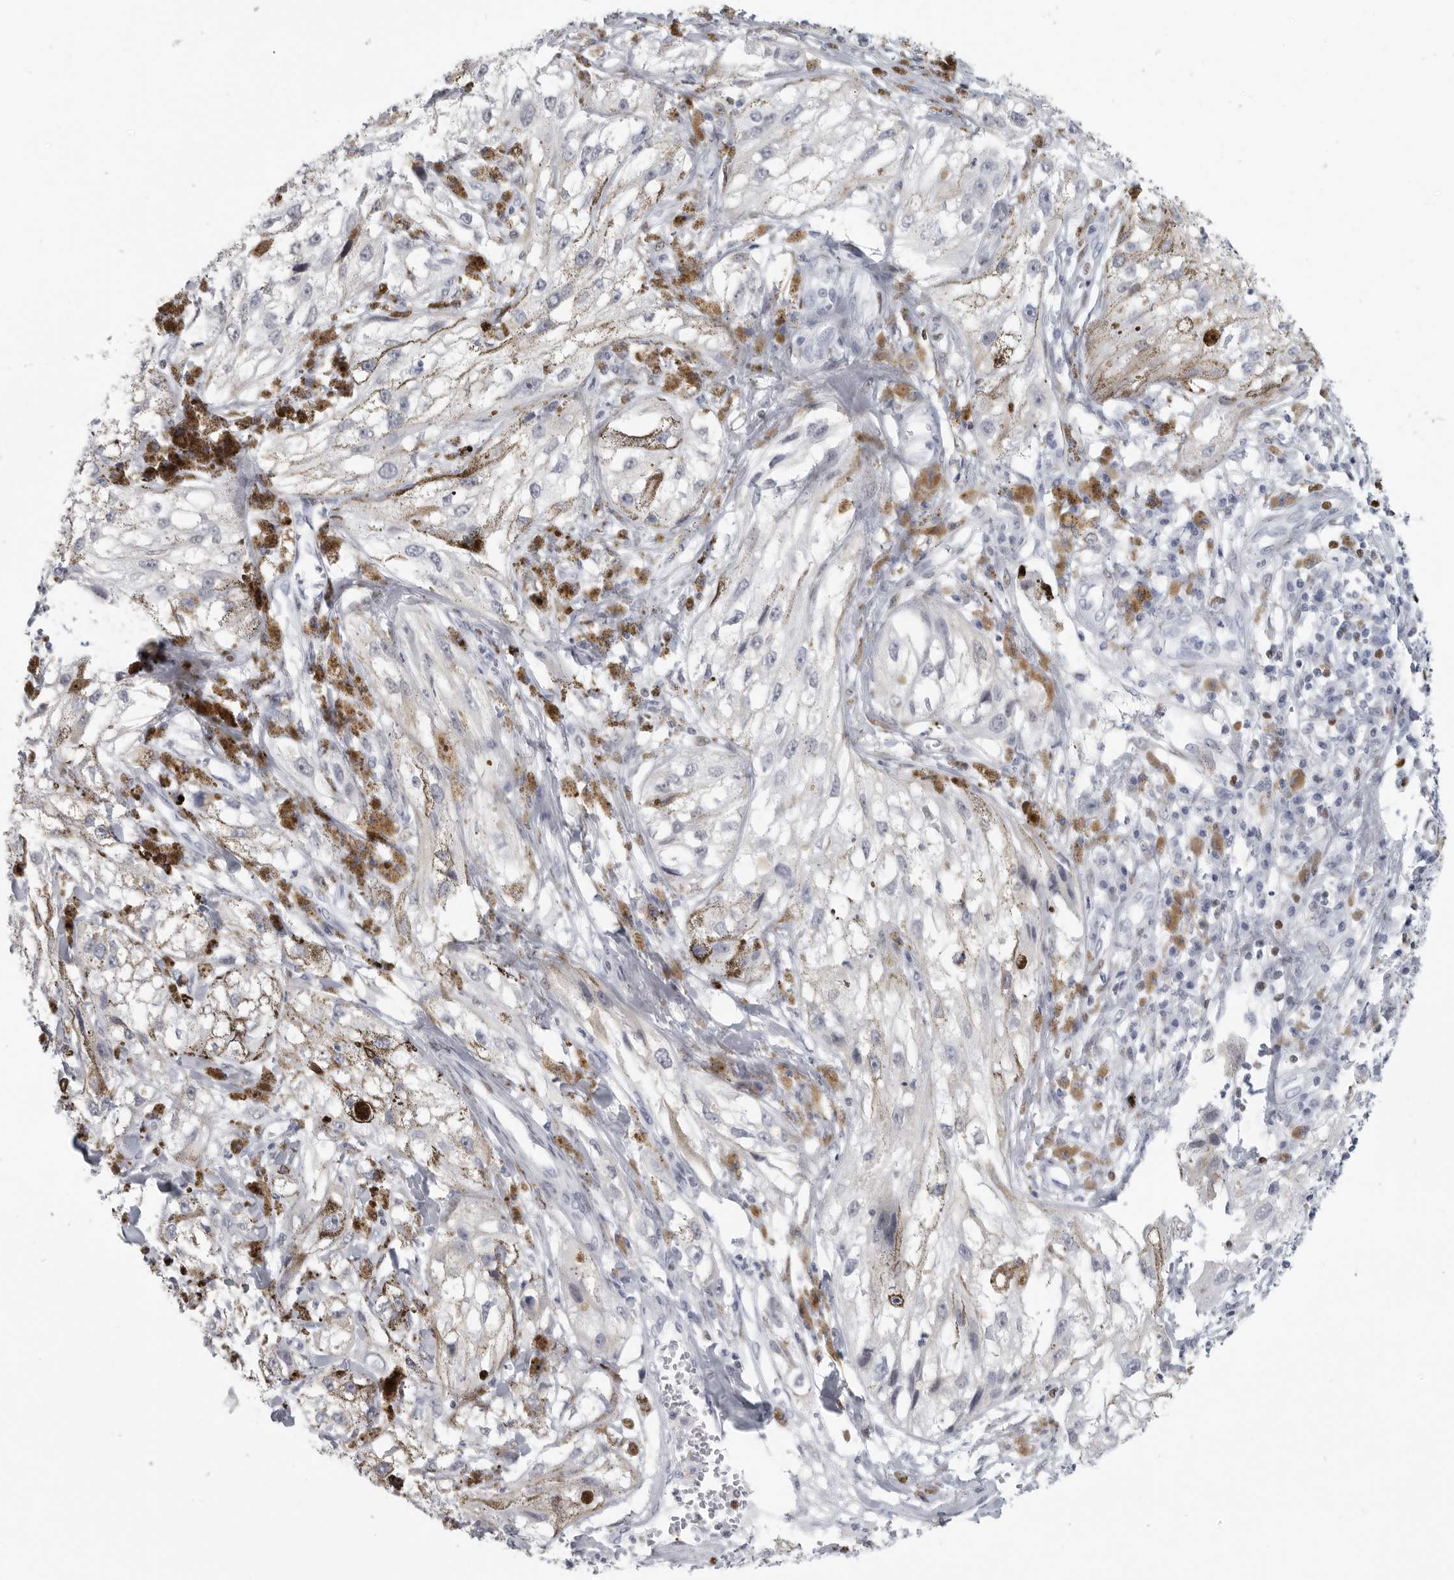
{"staining": {"intensity": "negative", "quantity": "none", "location": "none"}, "tissue": "melanoma", "cell_type": "Tumor cells", "image_type": "cancer", "snomed": [{"axis": "morphology", "description": "Malignant melanoma, NOS"}, {"axis": "topography", "description": "Skin"}], "caption": "Immunohistochemical staining of malignant melanoma demonstrates no significant expression in tumor cells.", "gene": "SATB2", "patient": {"sex": "male", "age": 88}}